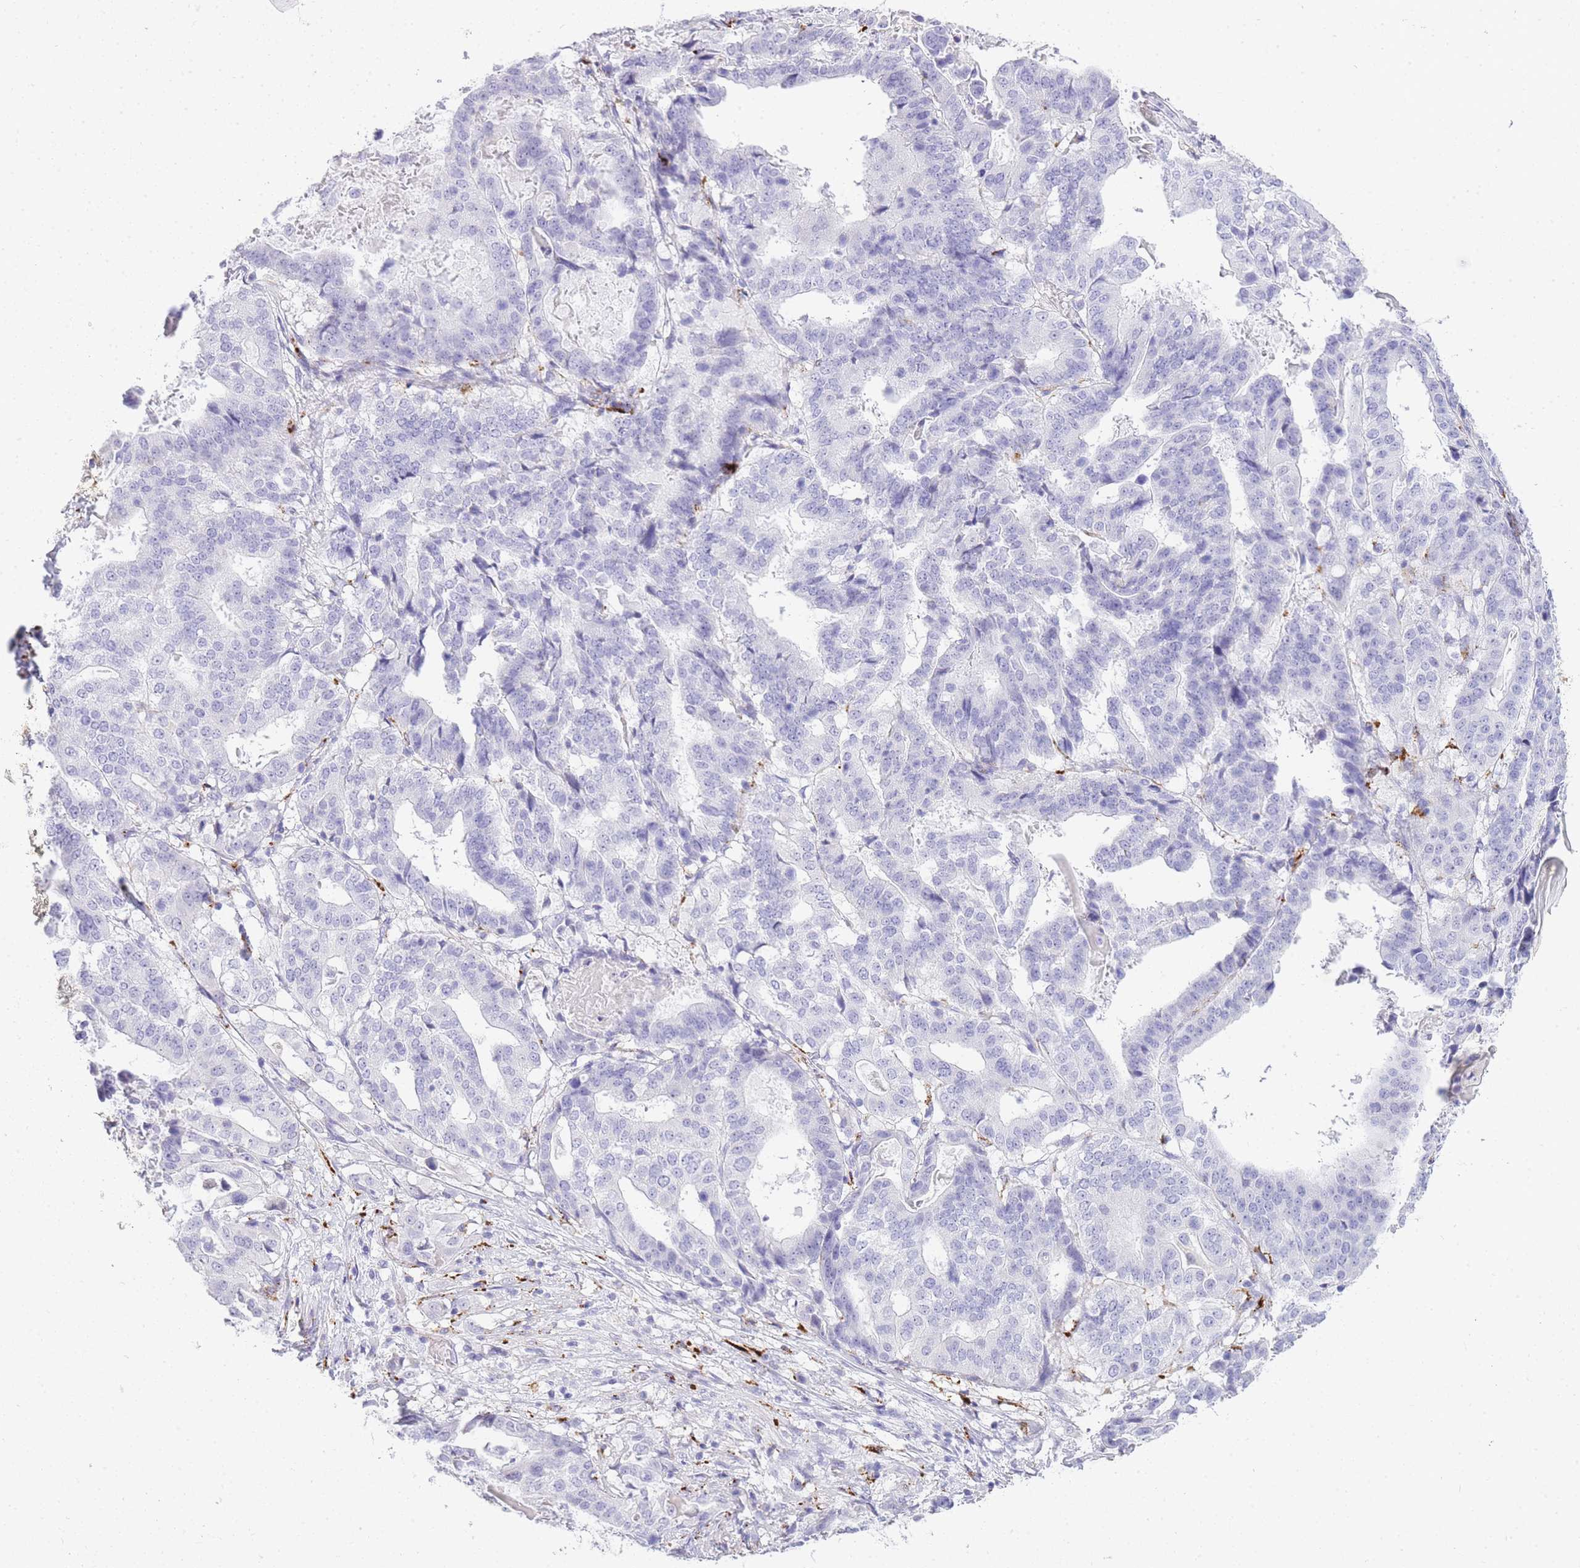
{"staining": {"intensity": "negative", "quantity": "none", "location": "none"}, "tissue": "stomach cancer", "cell_type": "Tumor cells", "image_type": "cancer", "snomed": [{"axis": "morphology", "description": "Adenocarcinoma, NOS"}, {"axis": "topography", "description": "Stomach"}], "caption": "DAB immunohistochemical staining of human stomach cancer (adenocarcinoma) reveals no significant staining in tumor cells.", "gene": "RHO", "patient": {"sex": "male", "age": 48}}